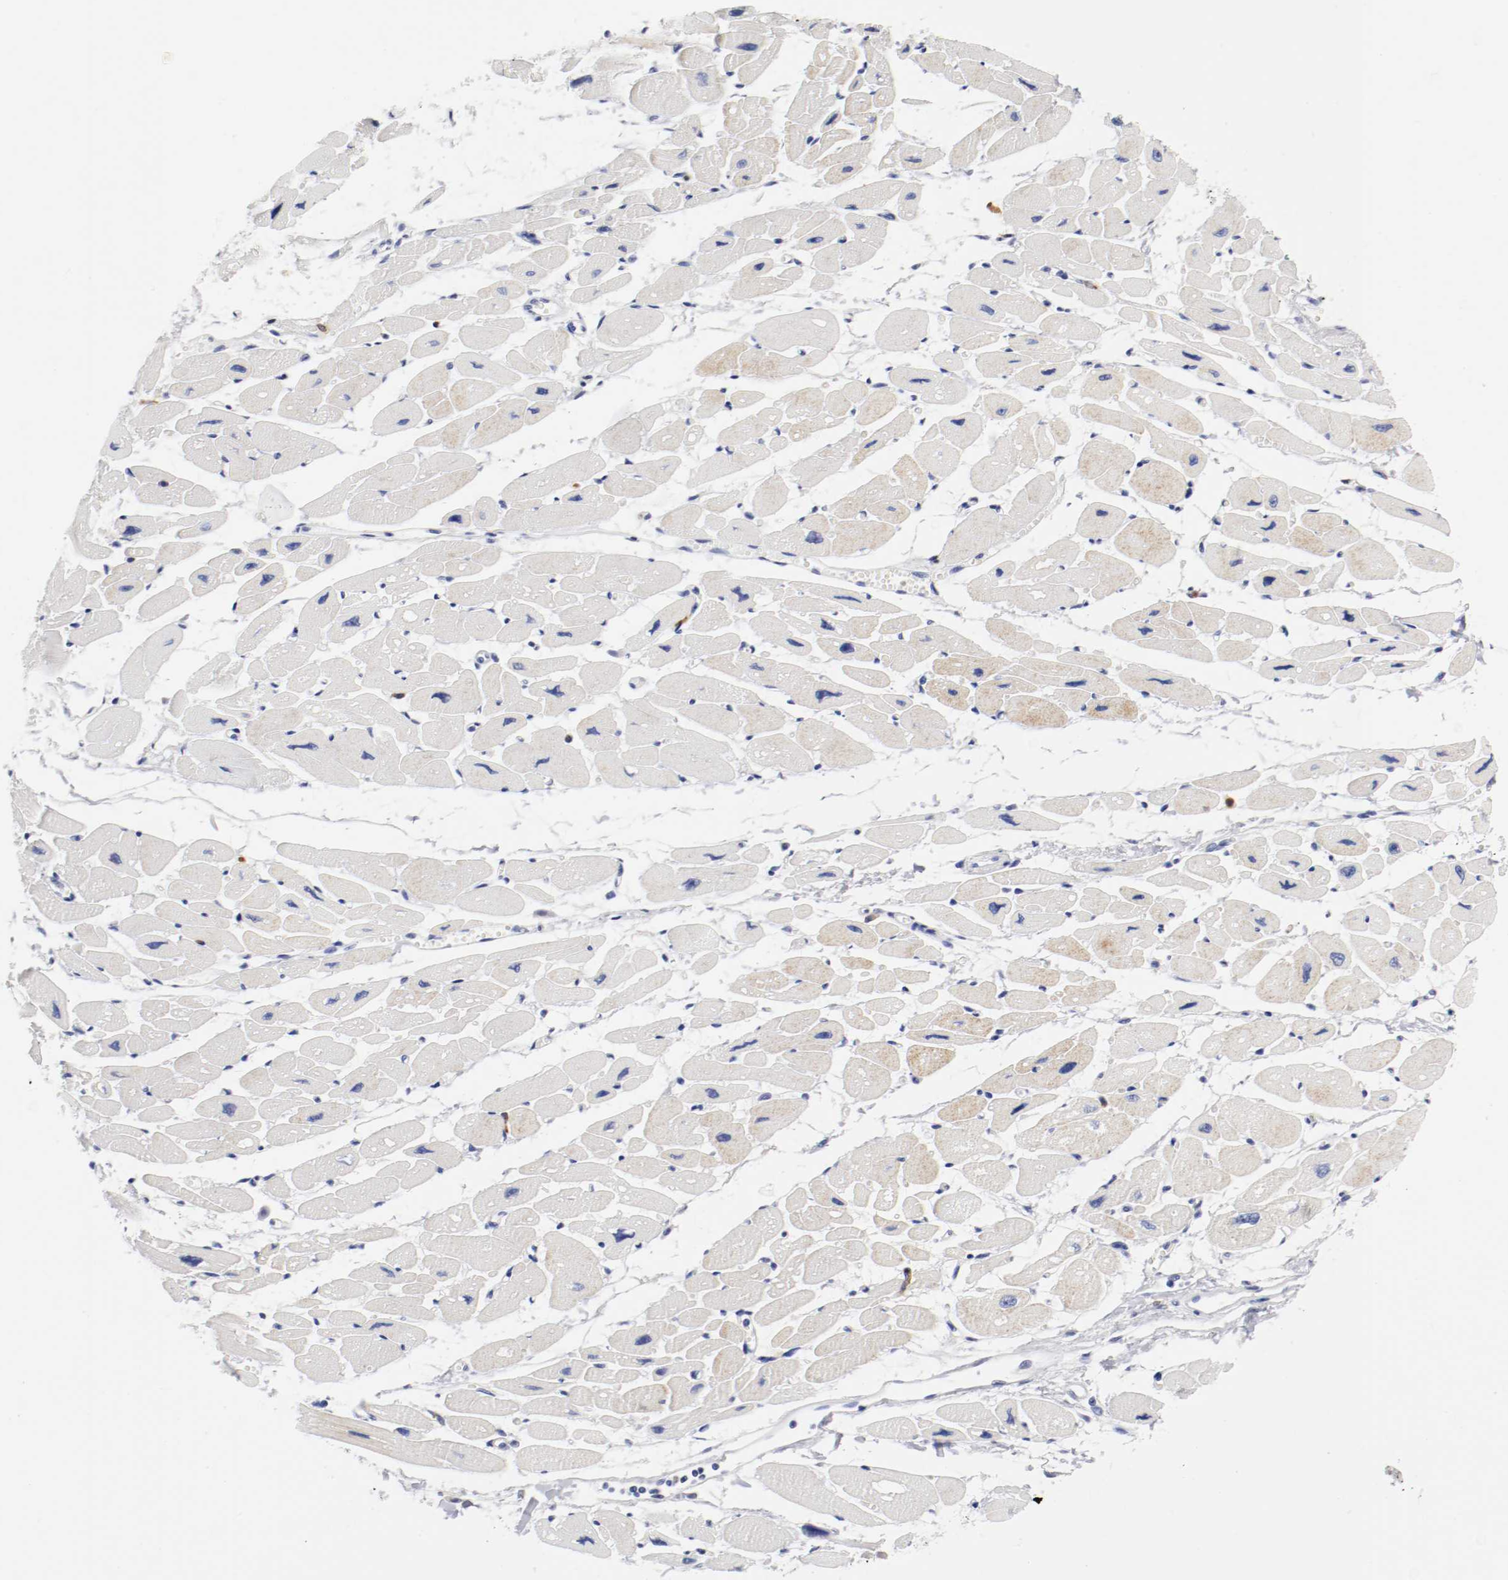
{"staining": {"intensity": "weak", "quantity": "25%-75%", "location": "cytoplasmic/membranous"}, "tissue": "heart muscle", "cell_type": "Cardiomyocytes", "image_type": "normal", "snomed": [{"axis": "morphology", "description": "Normal tissue, NOS"}, {"axis": "topography", "description": "Heart"}], "caption": "Immunohistochemistry histopathology image of unremarkable heart muscle stained for a protein (brown), which displays low levels of weak cytoplasmic/membranous positivity in about 25%-75% of cardiomyocytes.", "gene": "ITGAX", "patient": {"sex": "female", "age": 54}}